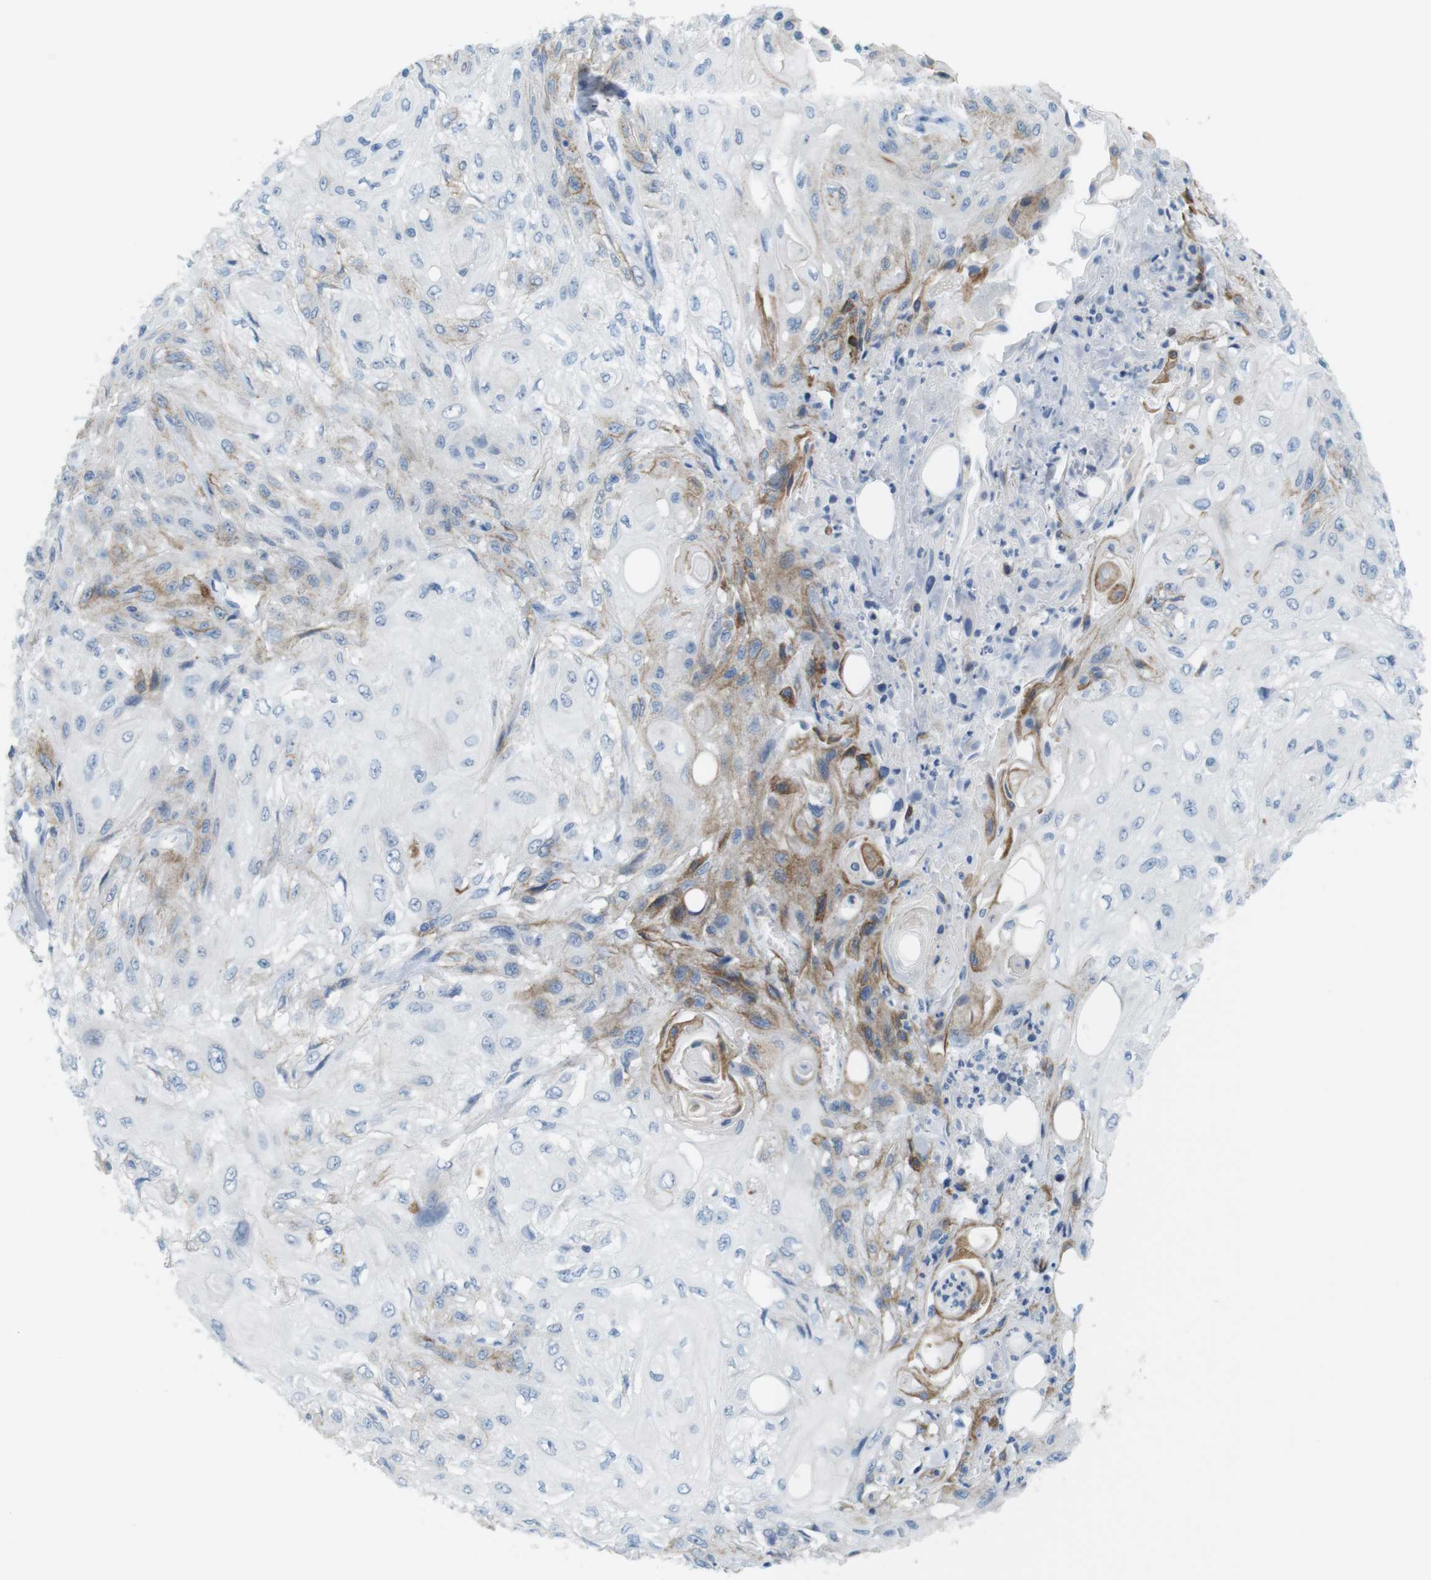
{"staining": {"intensity": "weak", "quantity": "25%-75%", "location": "cytoplasmic/membranous"}, "tissue": "skin cancer", "cell_type": "Tumor cells", "image_type": "cancer", "snomed": [{"axis": "morphology", "description": "Squamous cell carcinoma, NOS"}, {"axis": "topography", "description": "Skin"}], "caption": "Tumor cells reveal low levels of weak cytoplasmic/membranous positivity in approximately 25%-75% of cells in human squamous cell carcinoma (skin).", "gene": "MYH9", "patient": {"sex": "male", "age": 75}}